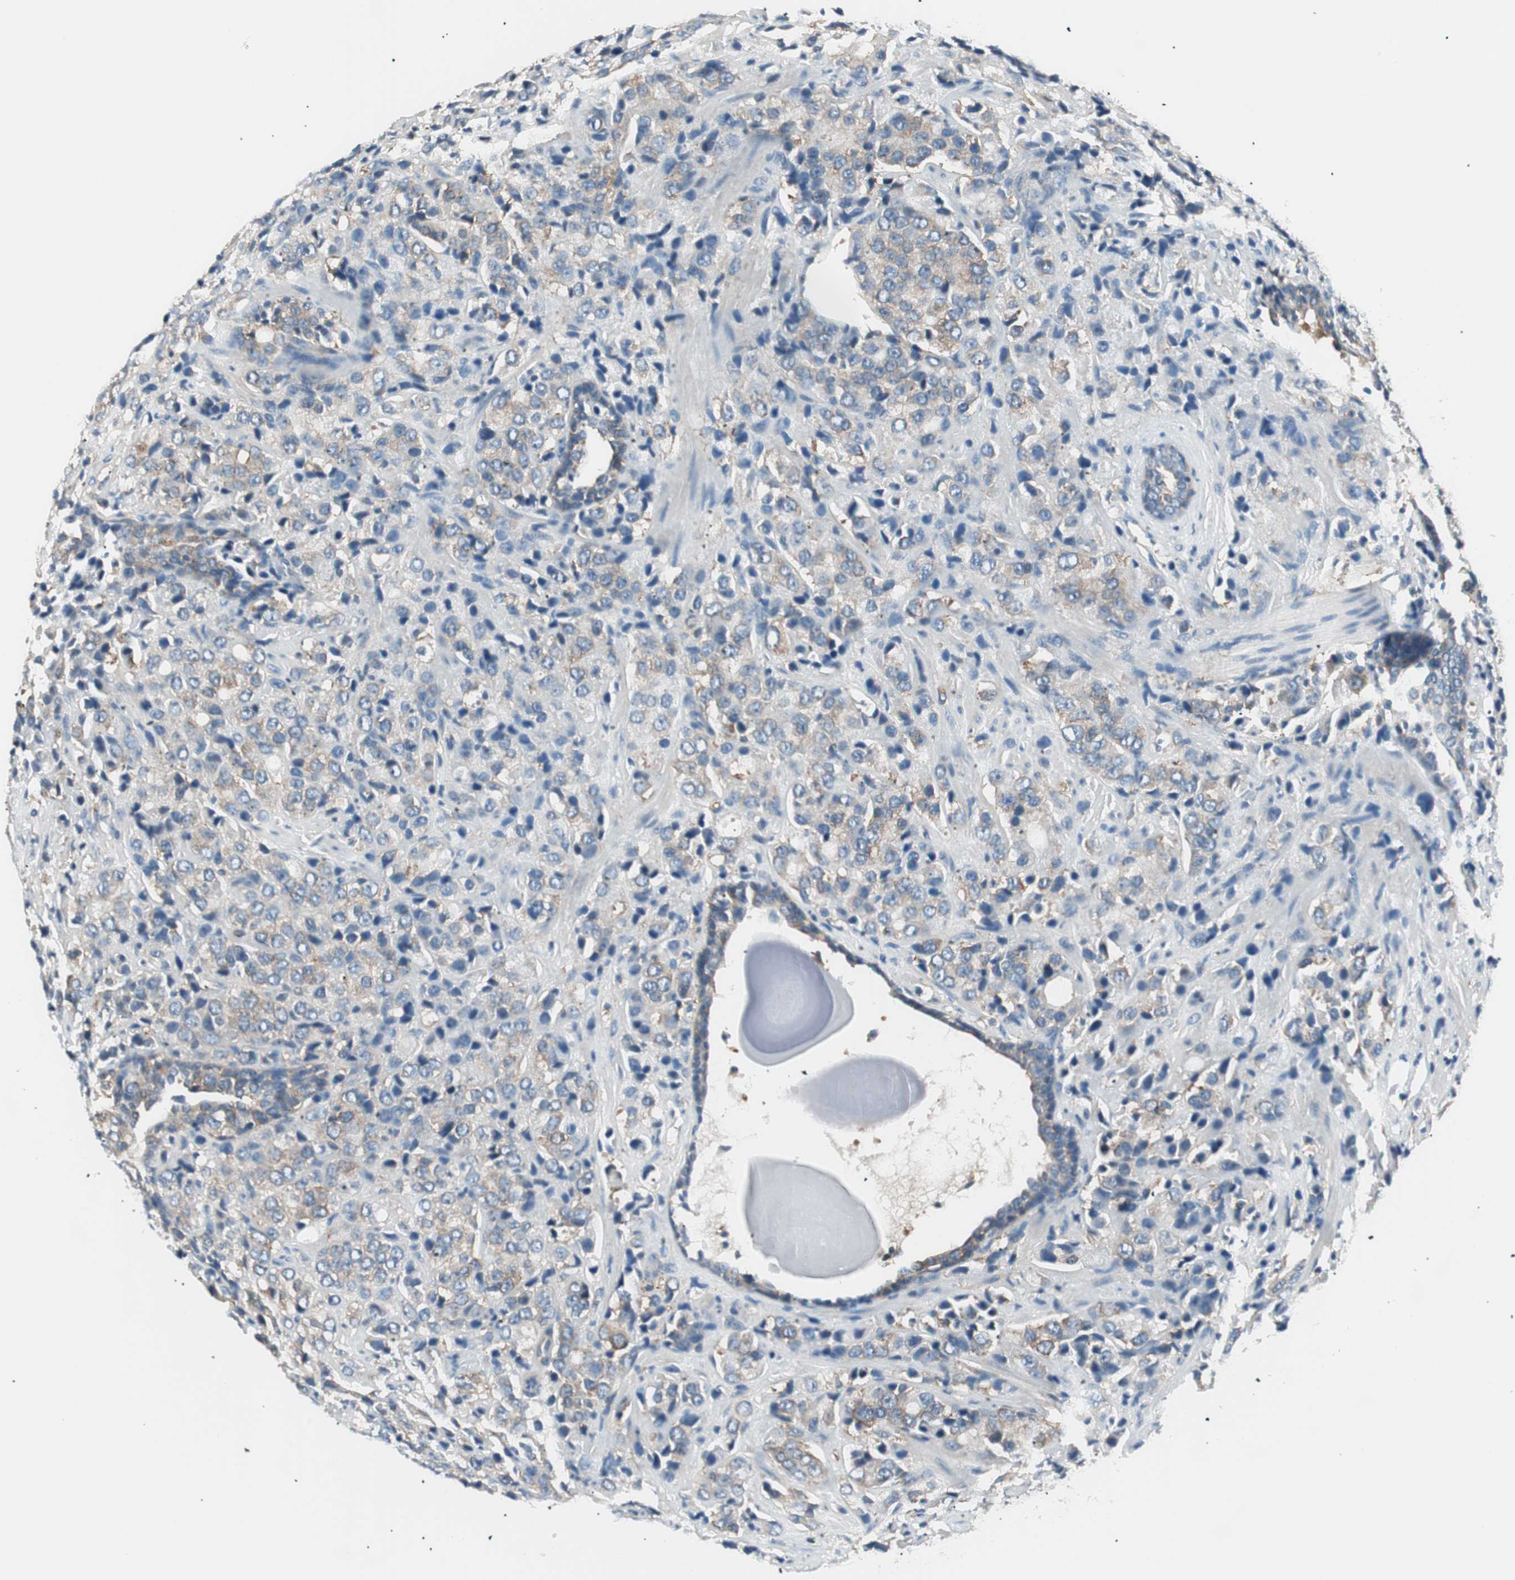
{"staining": {"intensity": "weak", "quantity": "<25%", "location": "cytoplasmic/membranous"}, "tissue": "prostate cancer", "cell_type": "Tumor cells", "image_type": "cancer", "snomed": [{"axis": "morphology", "description": "Adenocarcinoma, High grade"}, {"axis": "topography", "description": "Prostate"}], "caption": "Immunohistochemical staining of human prostate high-grade adenocarcinoma reveals no significant expression in tumor cells. Nuclei are stained in blue.", "gene": "RAD54B", "patient": {"sex": "male", "age": 70}}